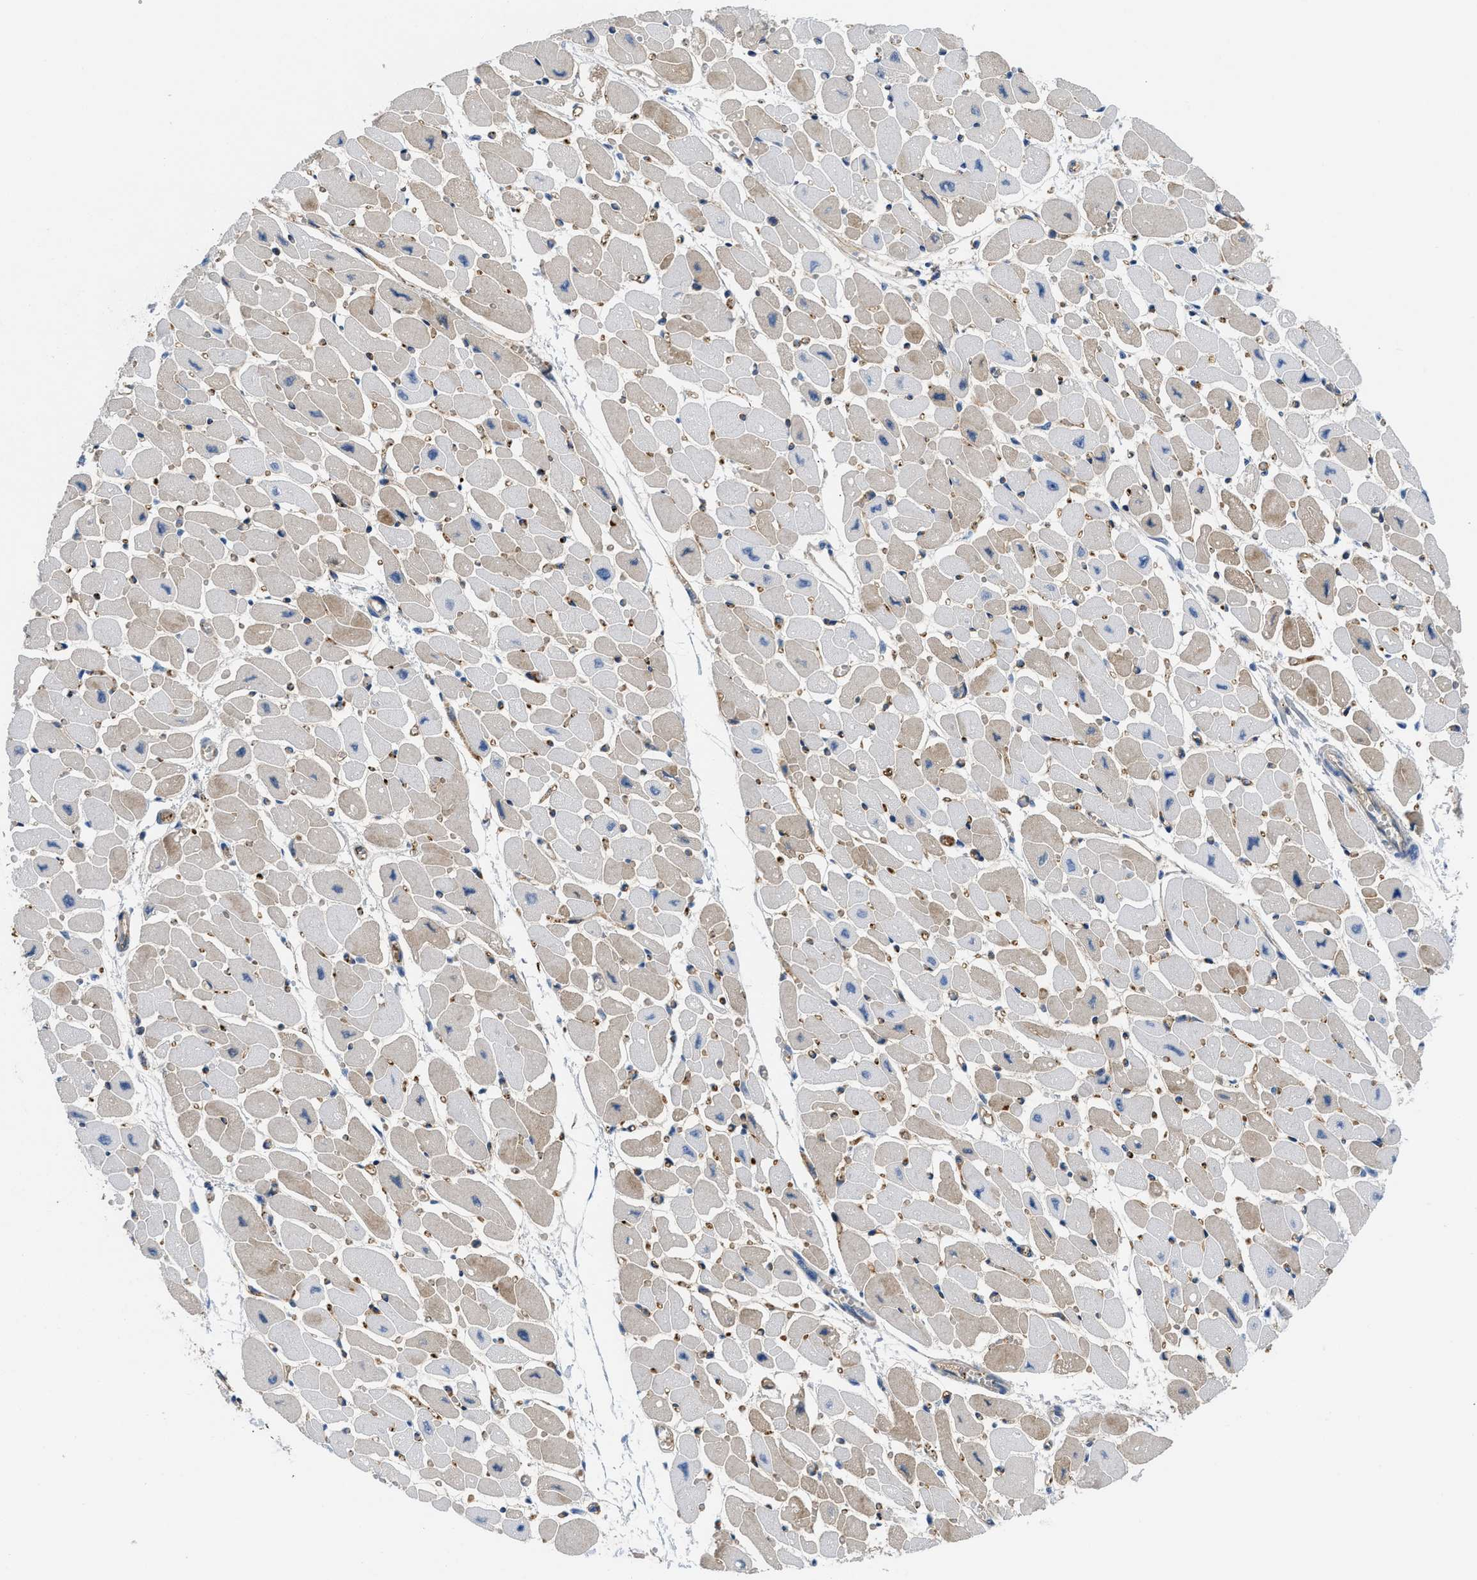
{"staining": {"intensity": "moderate", "quantity": "25%-75%", "location": "cytoplasmic/membranous"}, "tissue": "heart muscle", "cell_type": "Cardiomyocytes", "image_type": "normal", "snomed": [{"axis": "morphology", "description": "Normal tissue, NOS"}, {"axis": "topography", "description": "Heart"}], "caption": "DAB (3,3'-diaminobenzidine) immunohistochemical staining of unremarkable human heart muscle displays moderate cytoplasmic/membranous protein staining in about 25%-75% of cardiomyocytes.", "gene": "LEF1", "patient": {"sex": "female", "age": 54}}